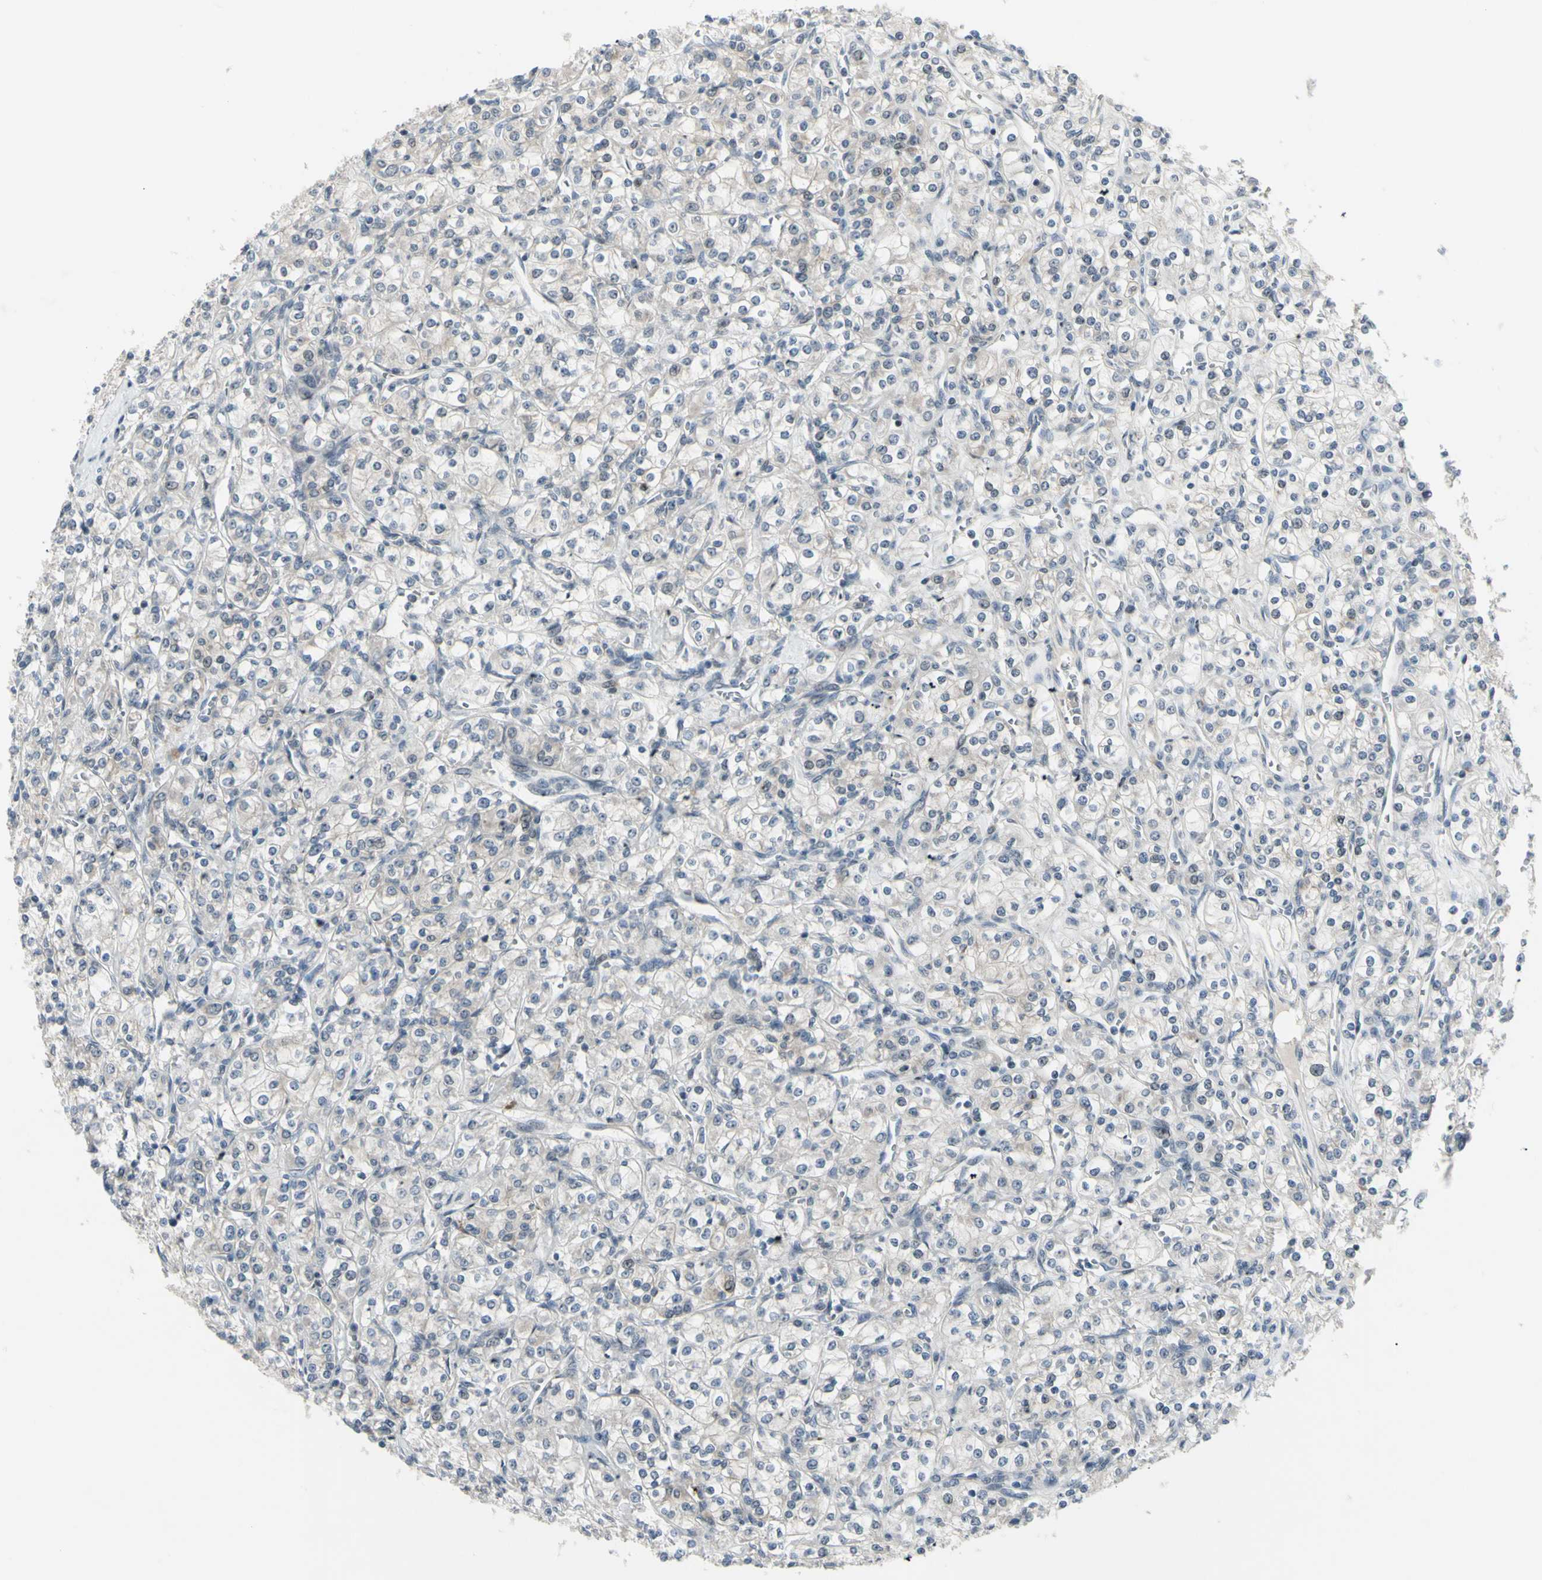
{"staining": {"intensity": "negative", "quantity": "none", "location": "none"}, "tissue": "renal cancer", "cell_type": "Tumor cells", "image_type": "cancer", "snomed": [{"axis": "morphology", "description": "Adenocarcinoma, NOS"}, {"axis": "topography", "description": "Kidney"}], "caption": "Immunohistochemistry histopathology image of human renal cancer stained for a protein (brown), which shows no positivity in tumor cells.", "gene": "ETNK1", "patient": {"sex": "male", "age": 77}}